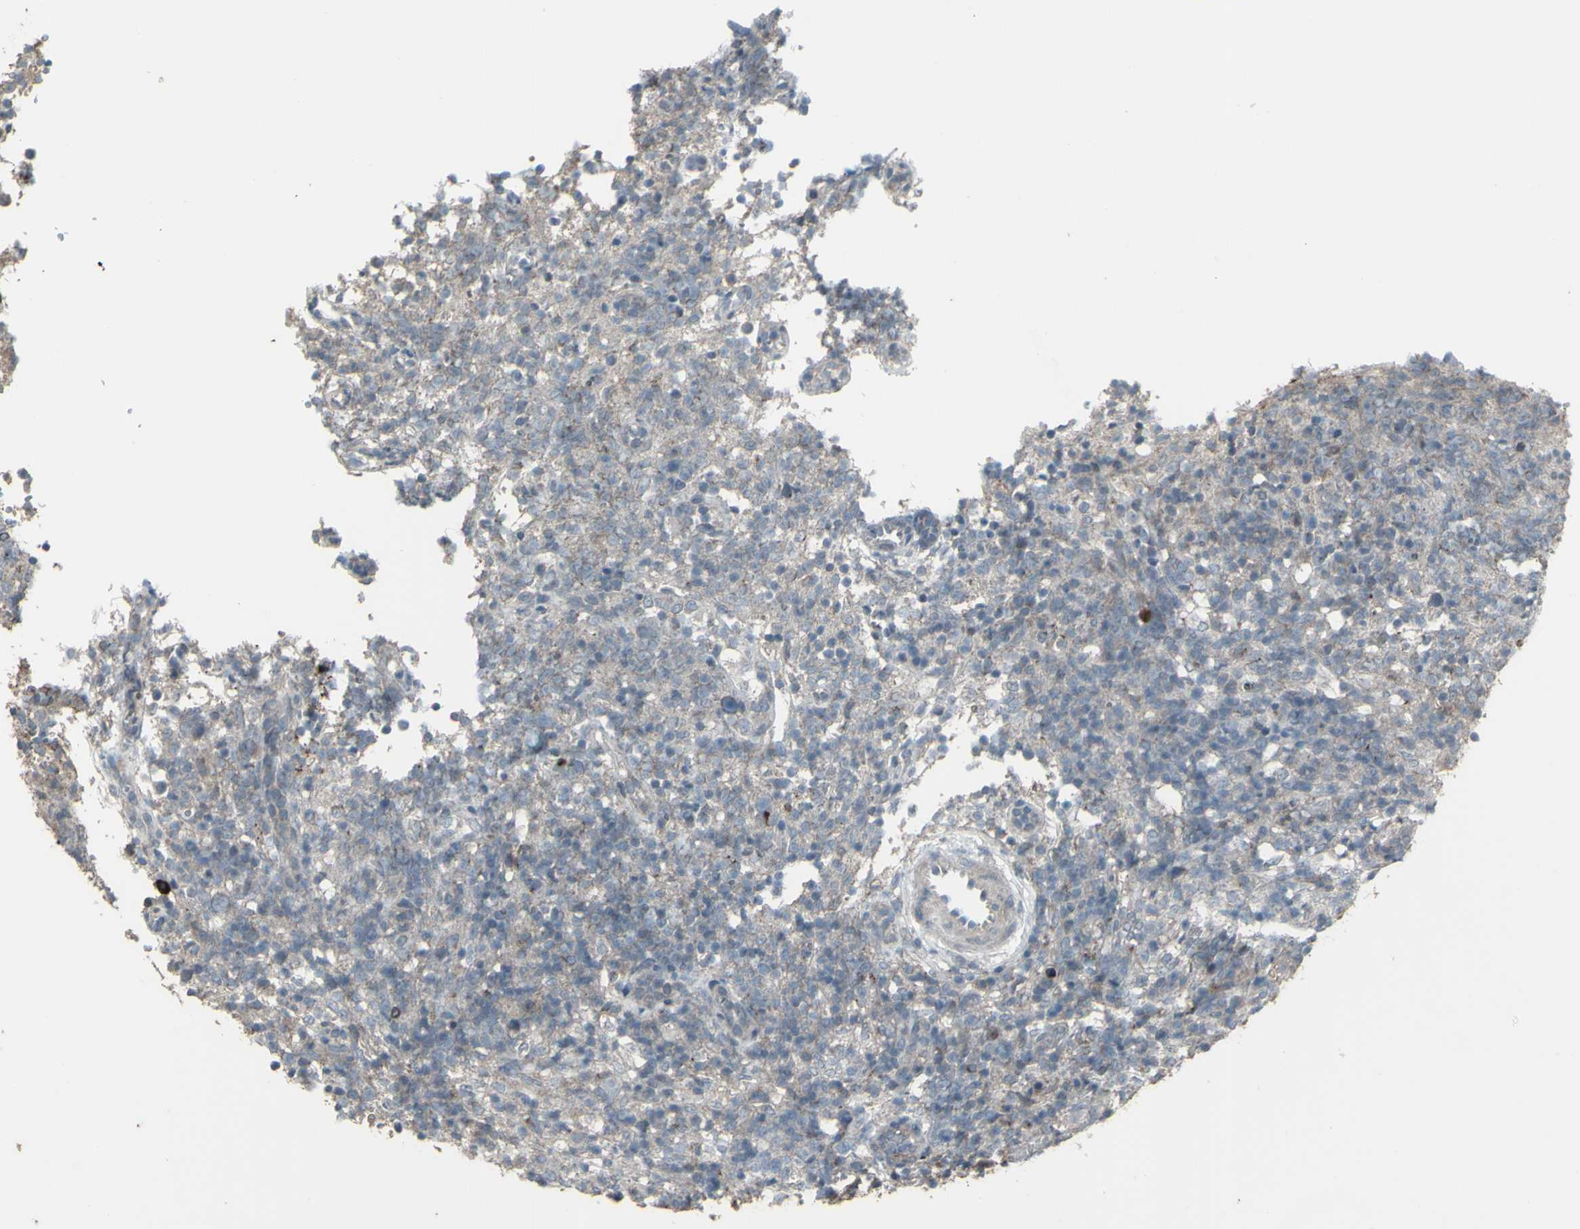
{"staining": {"intensity": "negative", "quantity": "none", "location": "none"}, "tissue": "lymphoma", "cell_type": "Tumor cells", "image_type": "cancer", "snomed": [{"axis": "morphology", "description": "Malignant lymphoma, non-Hodgkin's type, High grade"}, {"axis": "topography", "description": "Lymph node"}], "caption": "High power microscopy image of an IHC histopathology image of malignant lymphoma, non-Hodgkin's type (high-grade), revealing no significant staining in tumor cells.", "gene": "SMO", "patient": {"sex": "female", "age": 76}}